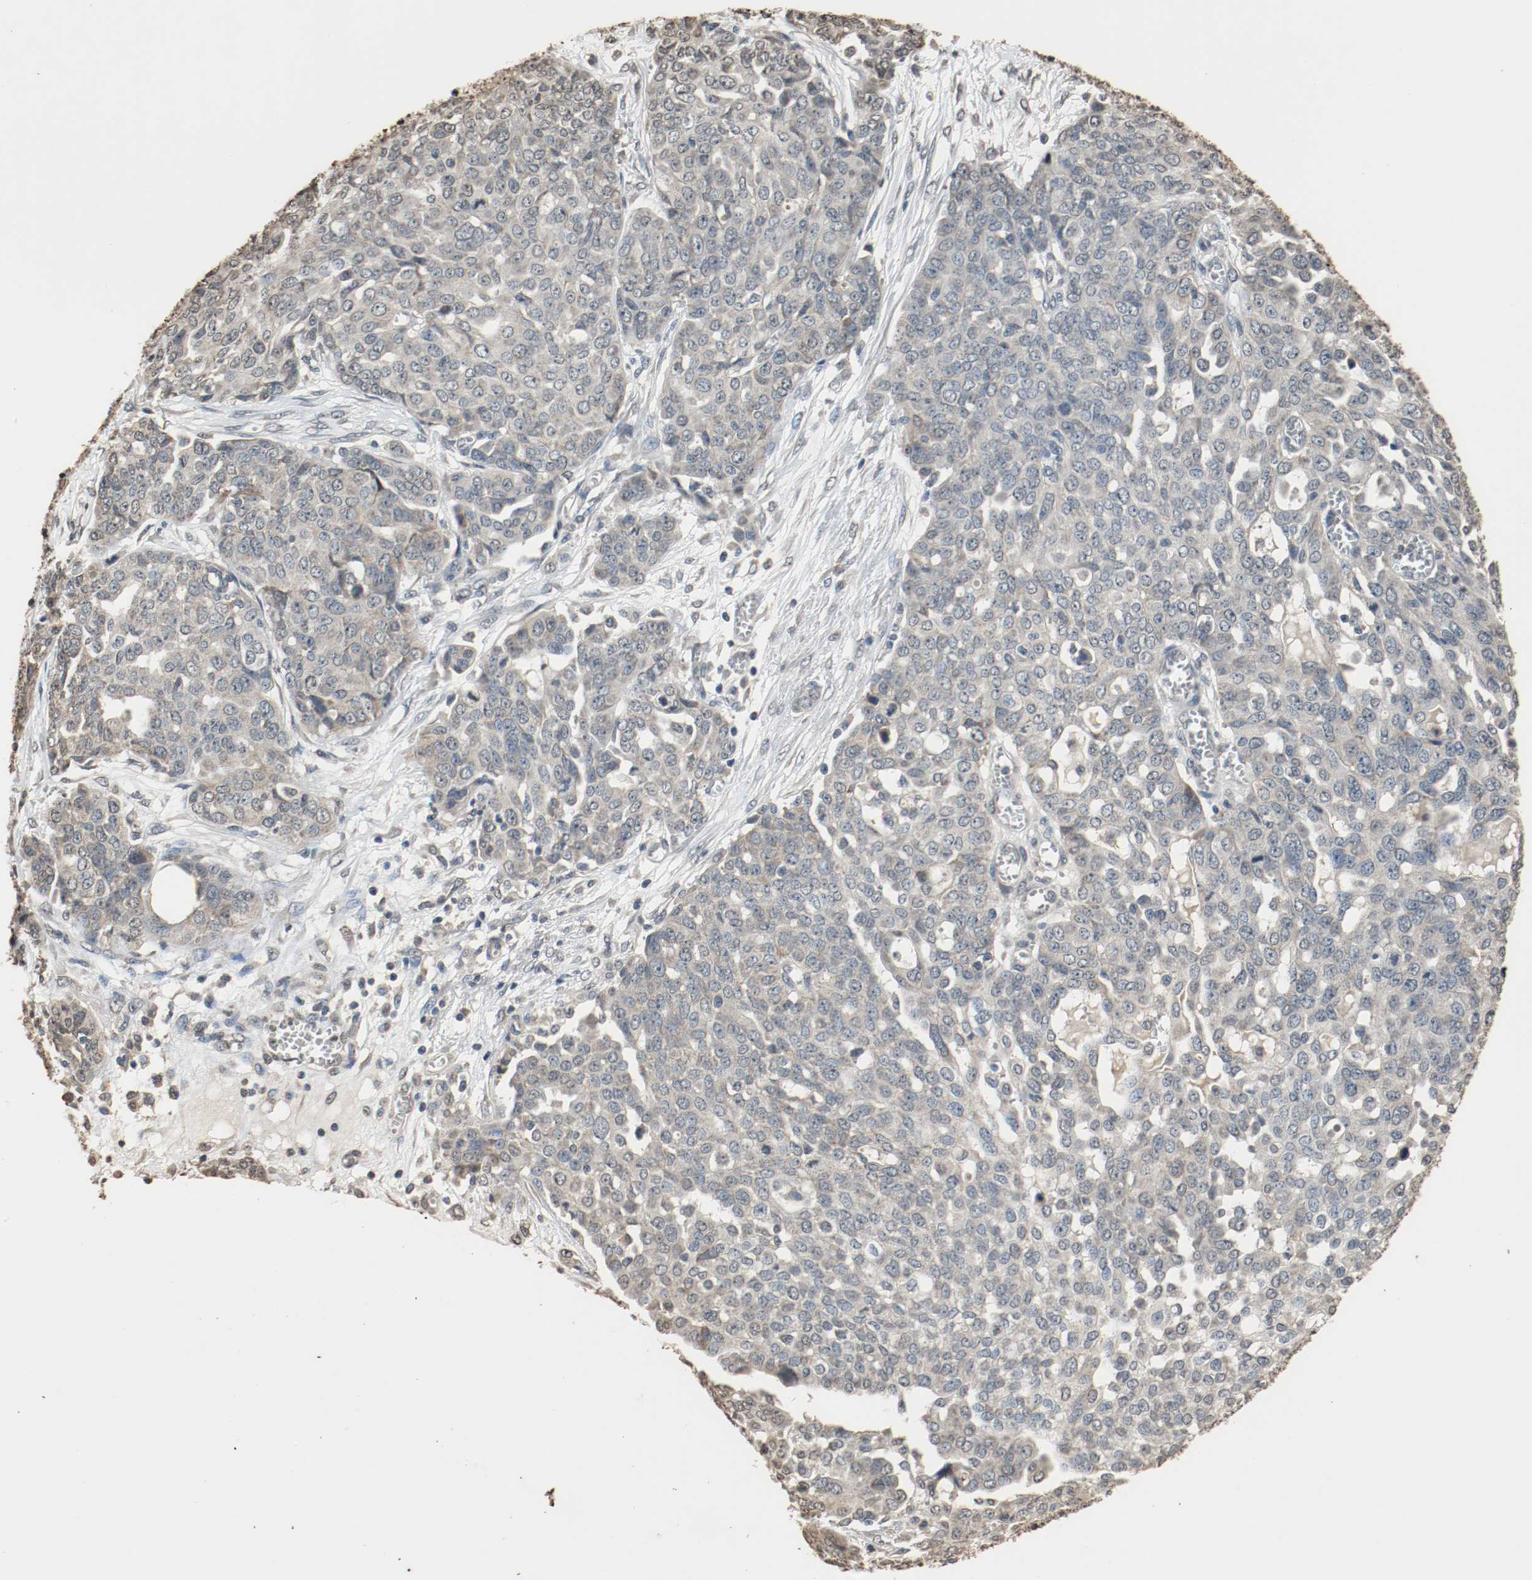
{"staining": {"intensity": "weak", "quantity": "<25%", "location": "cytoplasmic/membranous"}, "tissue": "ovarian cancer", "cell_type": "Tumor cells", "image_type": "cancer", "snomed": [{"axis": "morphology", "description": "Cystadenocarcinoma, serous, NOS"}, {"axis": "topography", "description": "Soft tissue"}, {"axis": "topography", "description": "Ovary"}], "caption": "Image shows no significant protein positivity in tumor cells of ovarian serous cystadenocarcinoma.", "gene": "RTN4", "patient": {"sex": "female", "age": 57}}